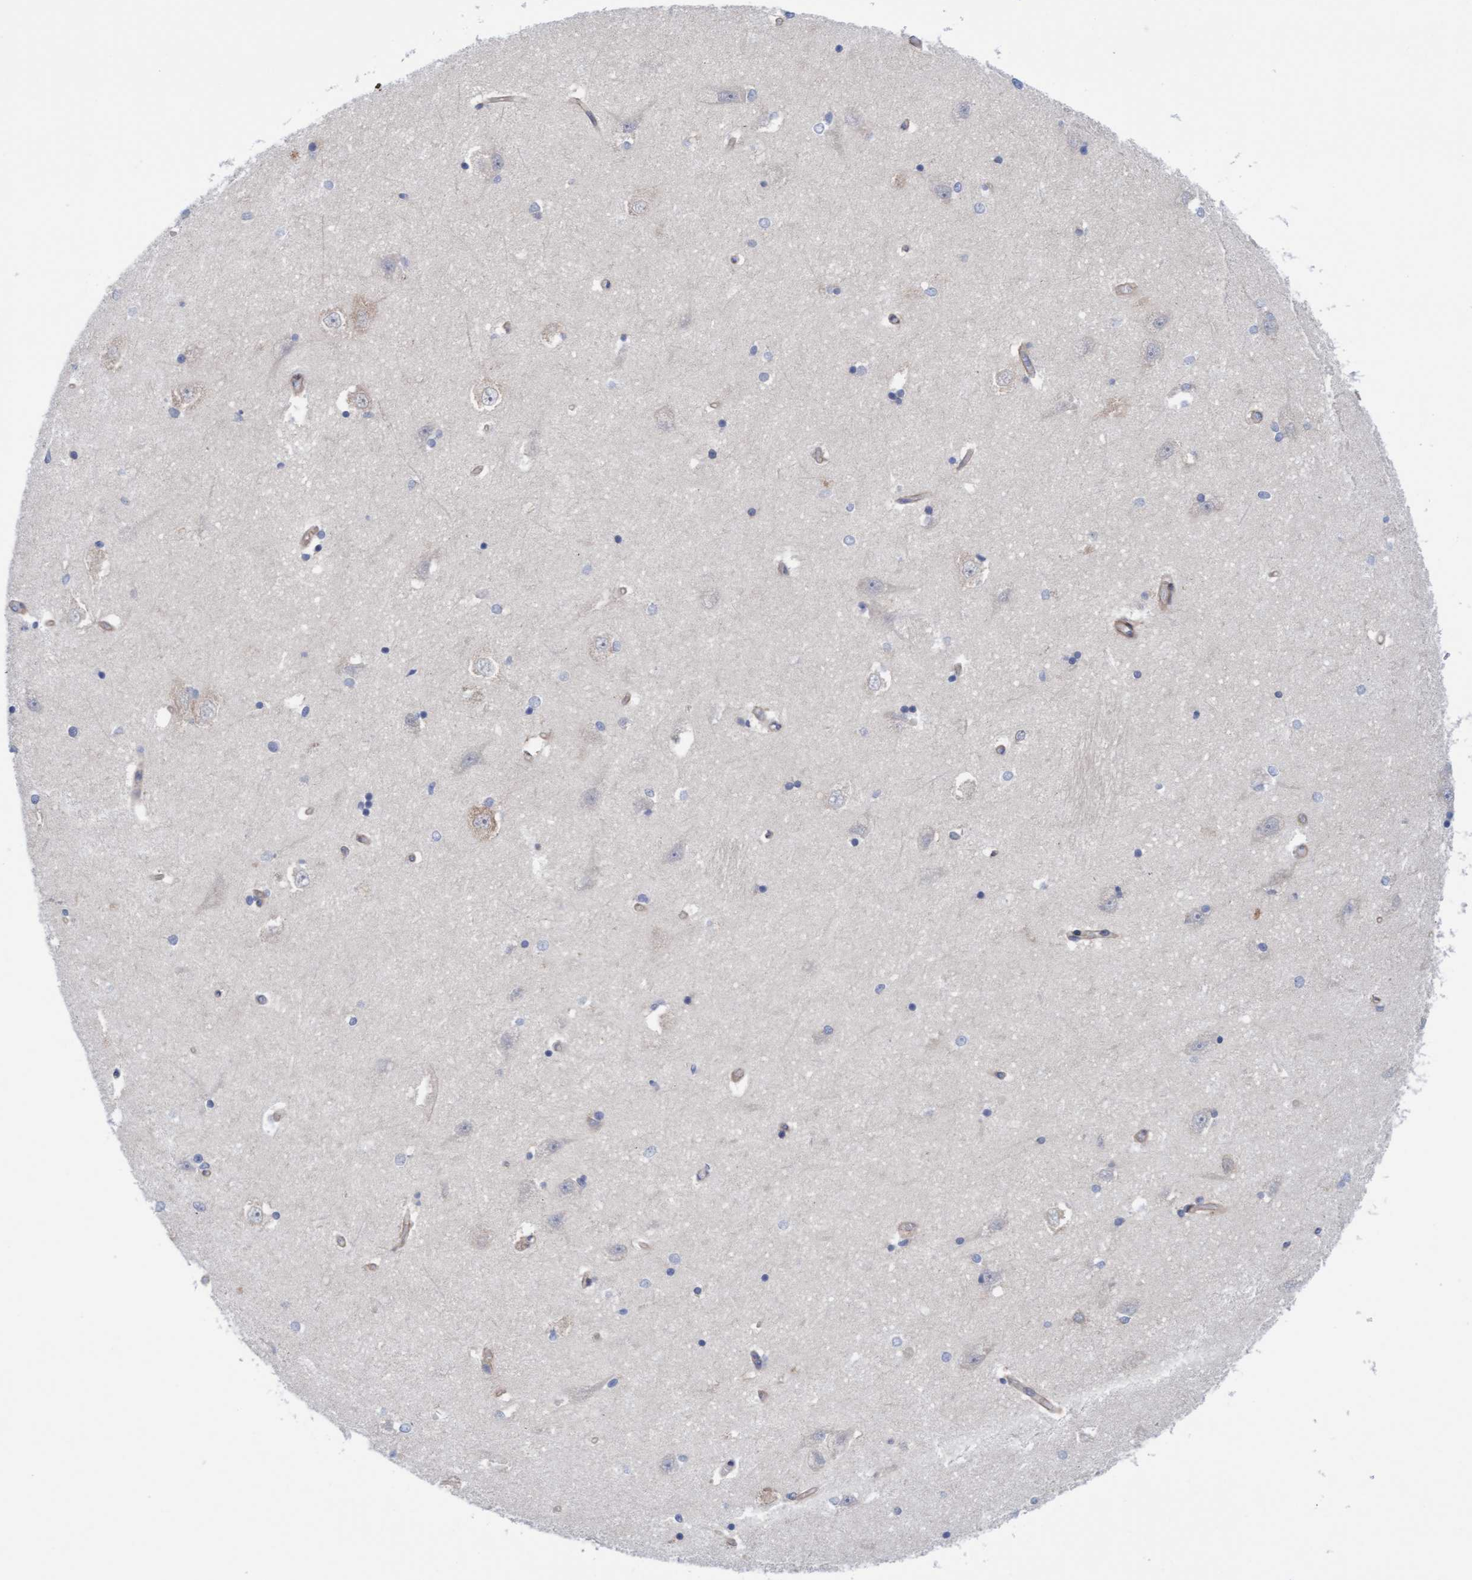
{"staining": {"intensity": "weak", "quantity": "<25%", "location": "cytoplasmic/membranous"}, "tissue": "hippocampus", "cell_type": "Glial cells", "image_type": "normal", "snomed": [{"axis": "morphology", "description": "Normal tissue, NOS"}, {"axis": "topography", "description": "Hippocampus"}], "caption": "IHC of benign hippocampus shows no staining in glial cells. (Brightfield microscopy of DAB (3,3'-diaminobenzidine) immunohistochemistry at high magnification).", "gene": "CDK5RAP3", "patient": {"sex": "male", "age": 45}}